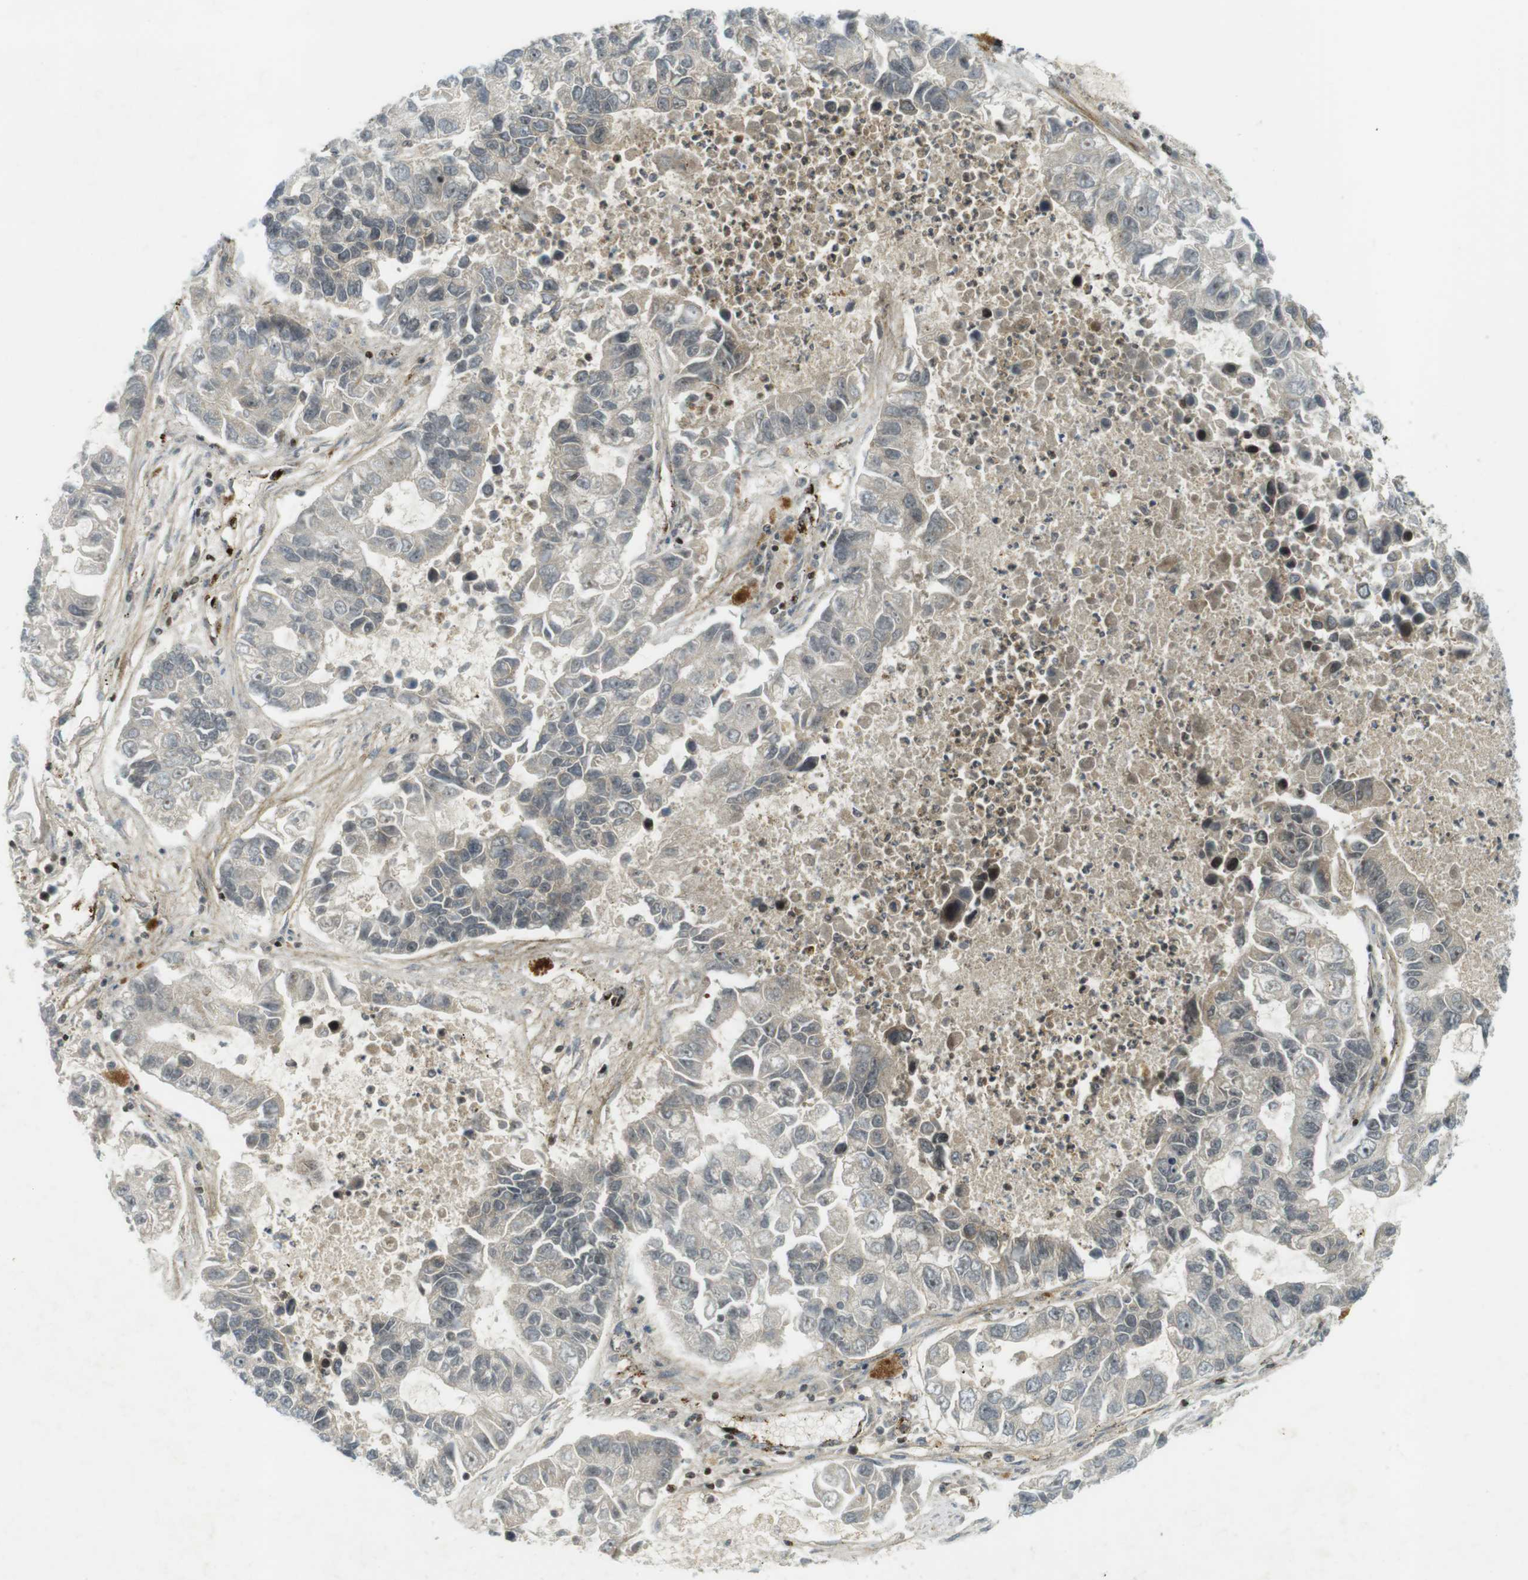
{"staining": {"intensity": "negative", "quantity": "none", "location": "none"}, "tissue": "lung cancer", "cell_type": "Tumor cells", "image_type": "cancer", "snomed": [{"axis": "morphology", "description": "Adenocarcinoma, NOS"}, {"axis": "topography", "description": "Lung"}], "caption": "The image demonstrates no staining of tumor cells in lung cancer (adenocarcinoma). (DAB (3,3'-diaminobenzidine) IHC visualized using brightfield microscopy, high magnification).", "gene": "PPP1R13B", "patient": {"sex": "female", "age": 51}}